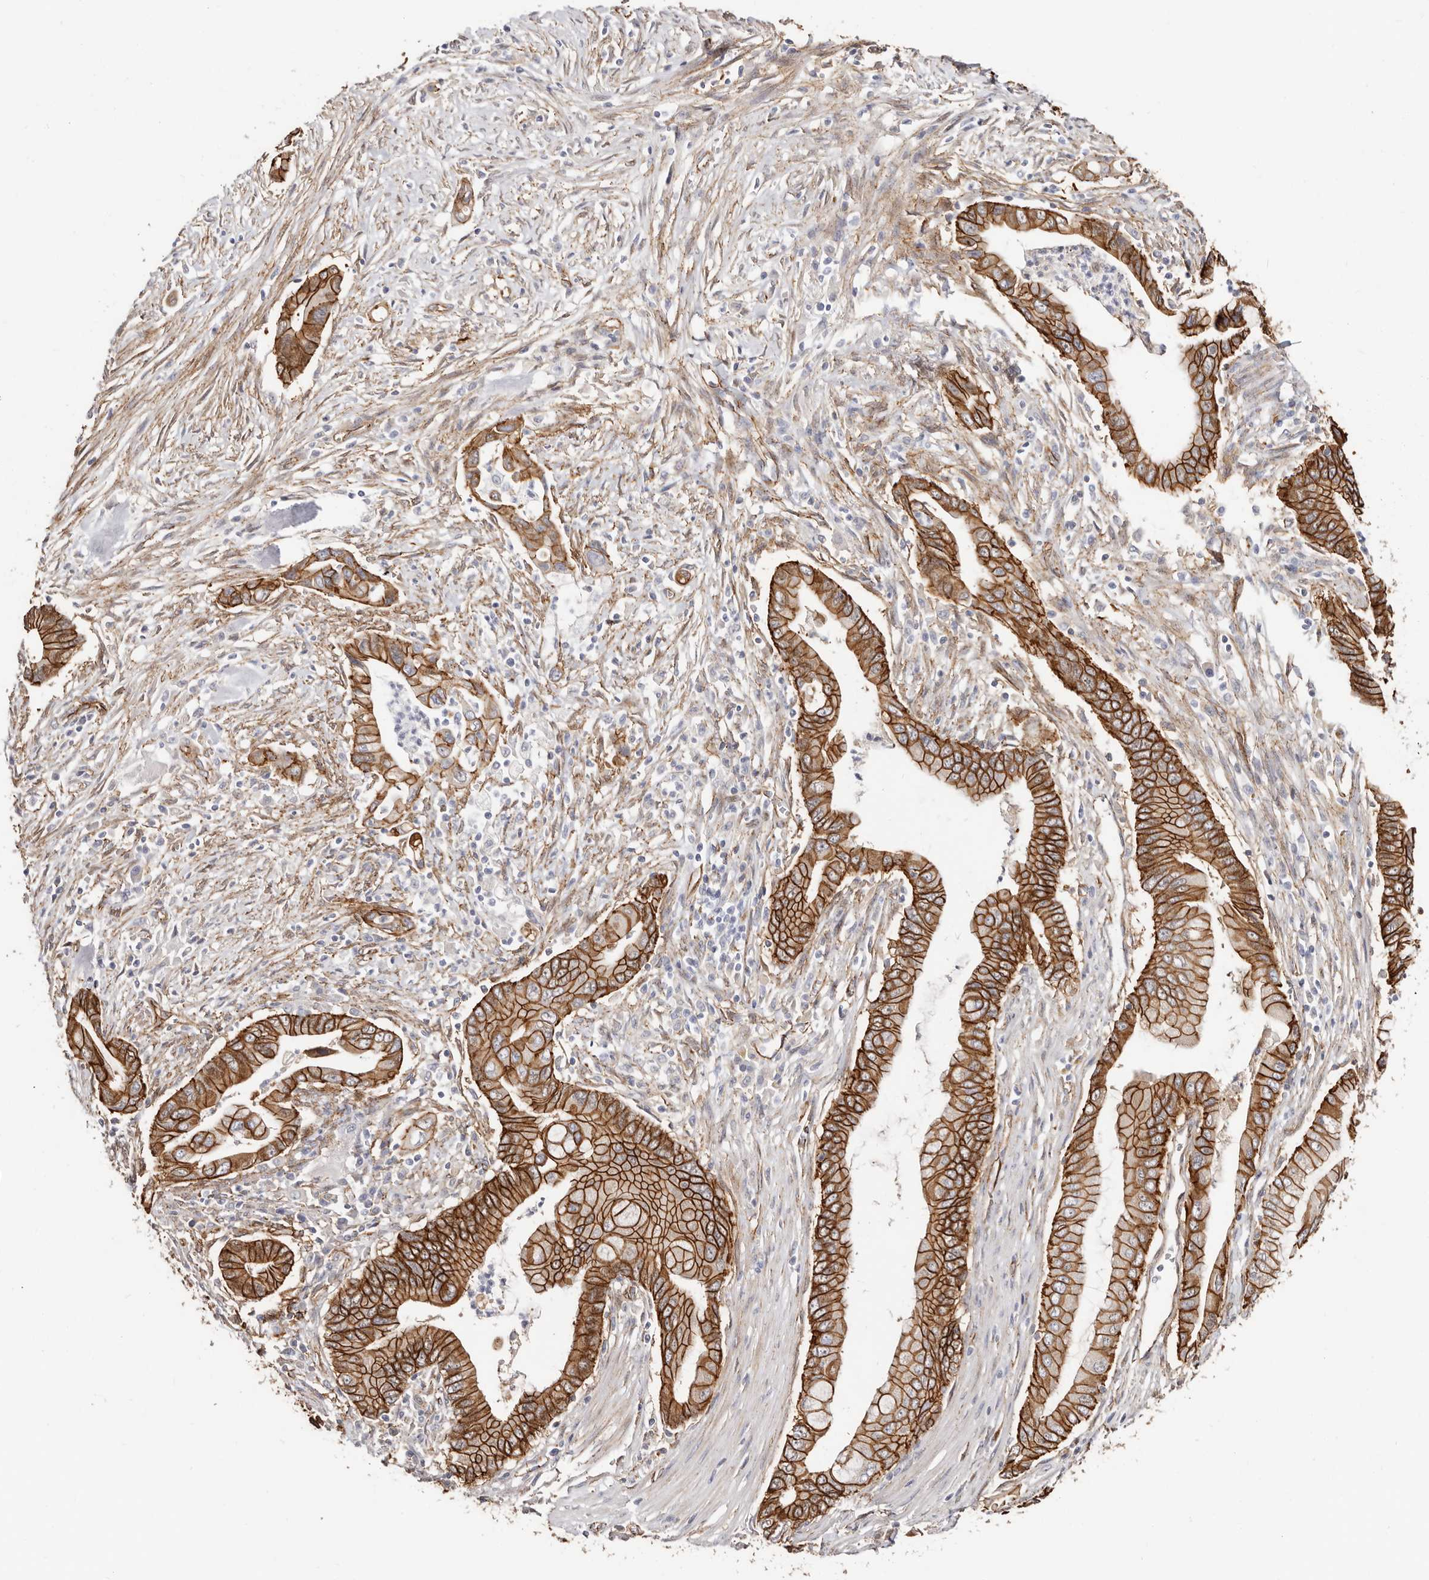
{"staining": {"intensity": "strong", "quantity": ">75%", "location": "cytoplasmic/membranous"}, "tissue": "pancreatic cancer", "cell_type": "Tumor cells", "image_type": "cancer", "snomed": [{"axis": "morphology", "description": "Adenocarcinoma, NOS"}, {"axis": "topography", "description": "Pancreas"}], "caption": "IHC staining of adenocarcinoma (pancreatic), which exhibits high levels of strong cytoplasmic/membranous expression in approximately >75% of tumor cells indicating strong cytoplasmic/membranous protein staining. The staining was performed using DAB (3,3'-diaminobenzidine) (brown) for protein detection and nuclei were counterstained in hematoxylin (blue).", "gene": "CTNNB1", "patient": {"sex": "male", "age": 78}}